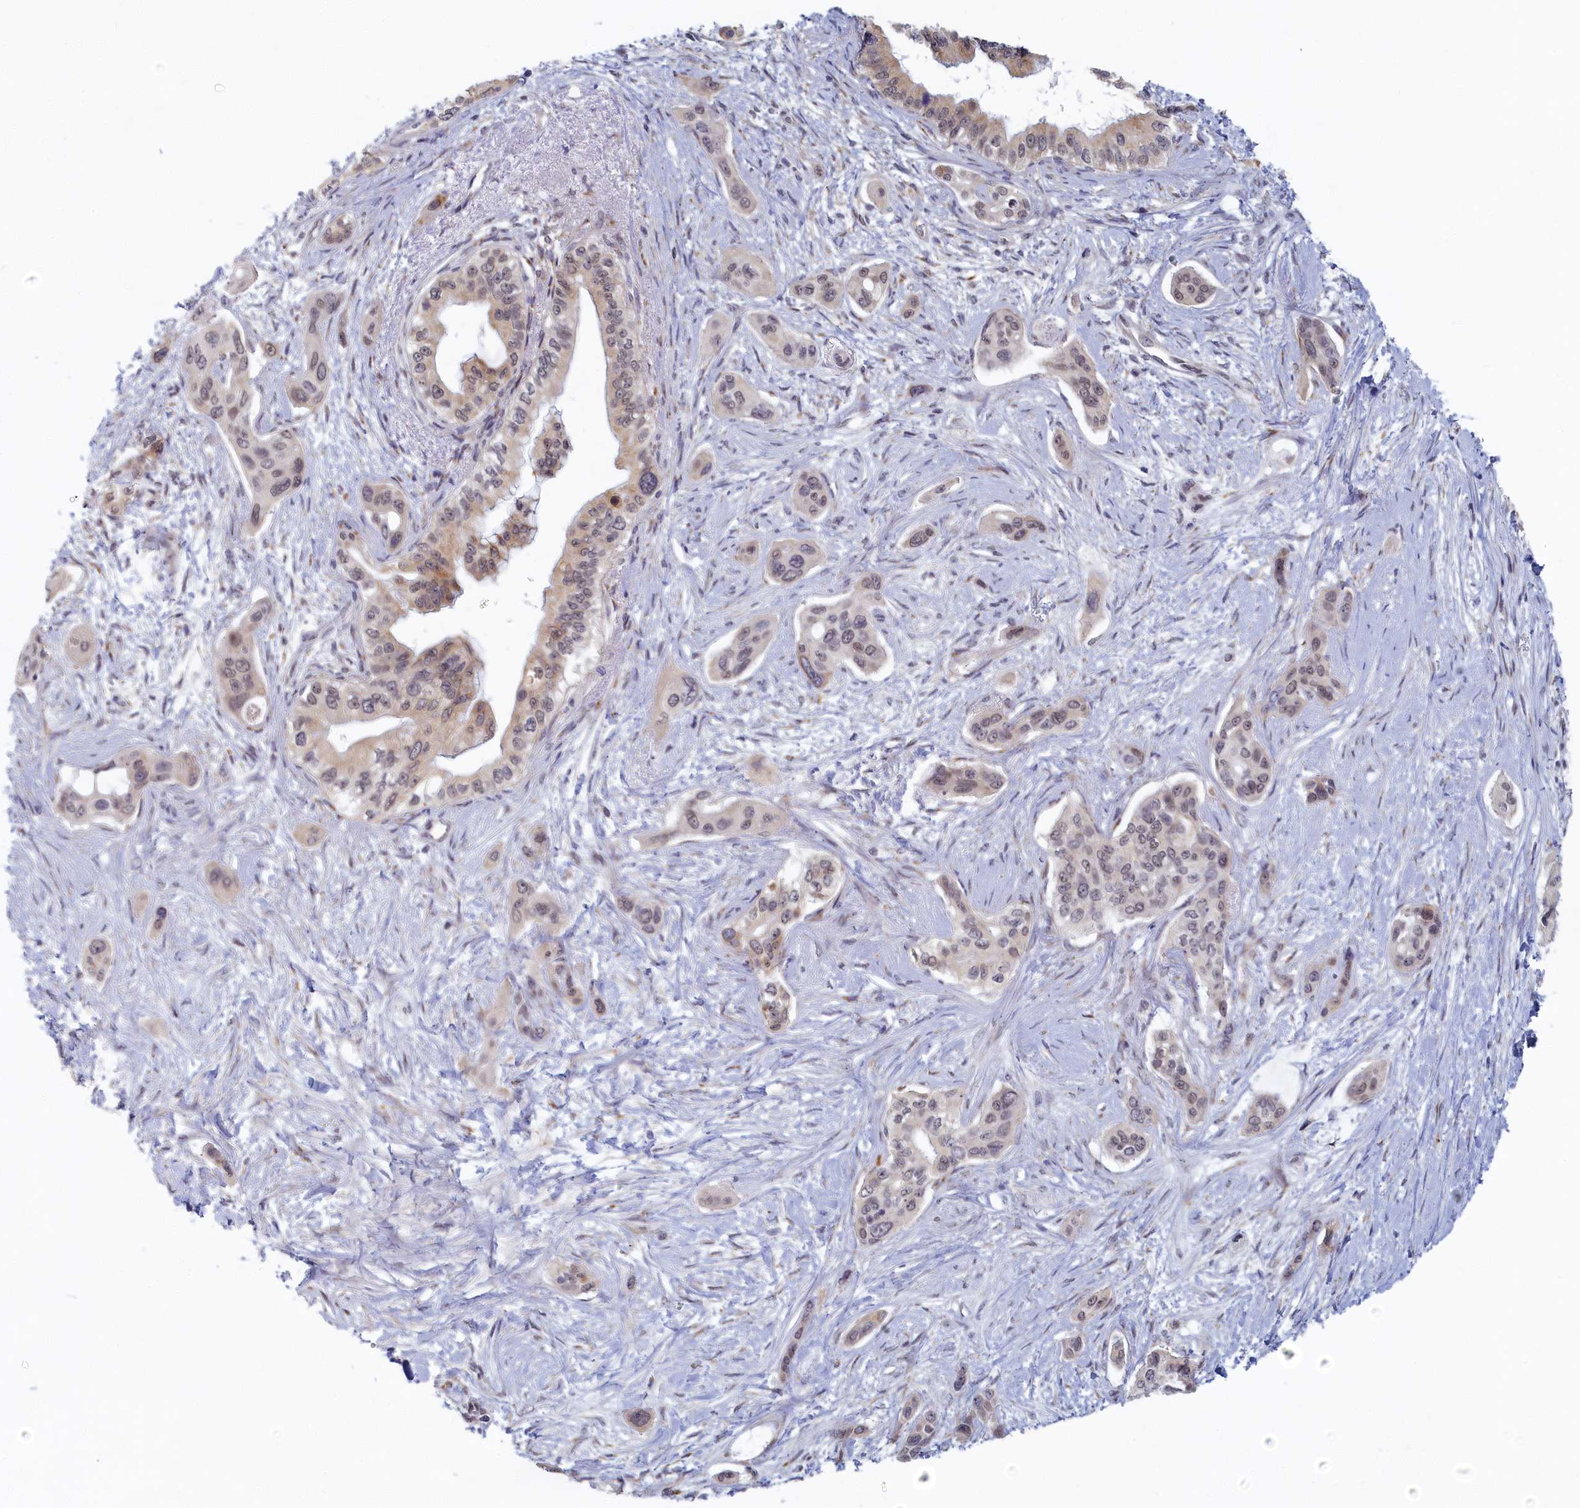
{"staining": {"intensity": "weak", "quantity": "<25%", "location": "cytoplasmic/membranous"}, "tissue": "pancreatic cancer", "cell_type": "Tumor cells", "image_type": "cancer", "snomed": [{"axis": "morphology", "description": "Adenocarcinoma, NOS"}, {"axis": "topography", "description": "Pancreas"}], "caption": "Histopathology image shows no significant protein positivity in tumor cells of pancreatic adenocarcinoma.", "gene": "DNAJC17", "patient": {"sex": "male", "age": 72}}